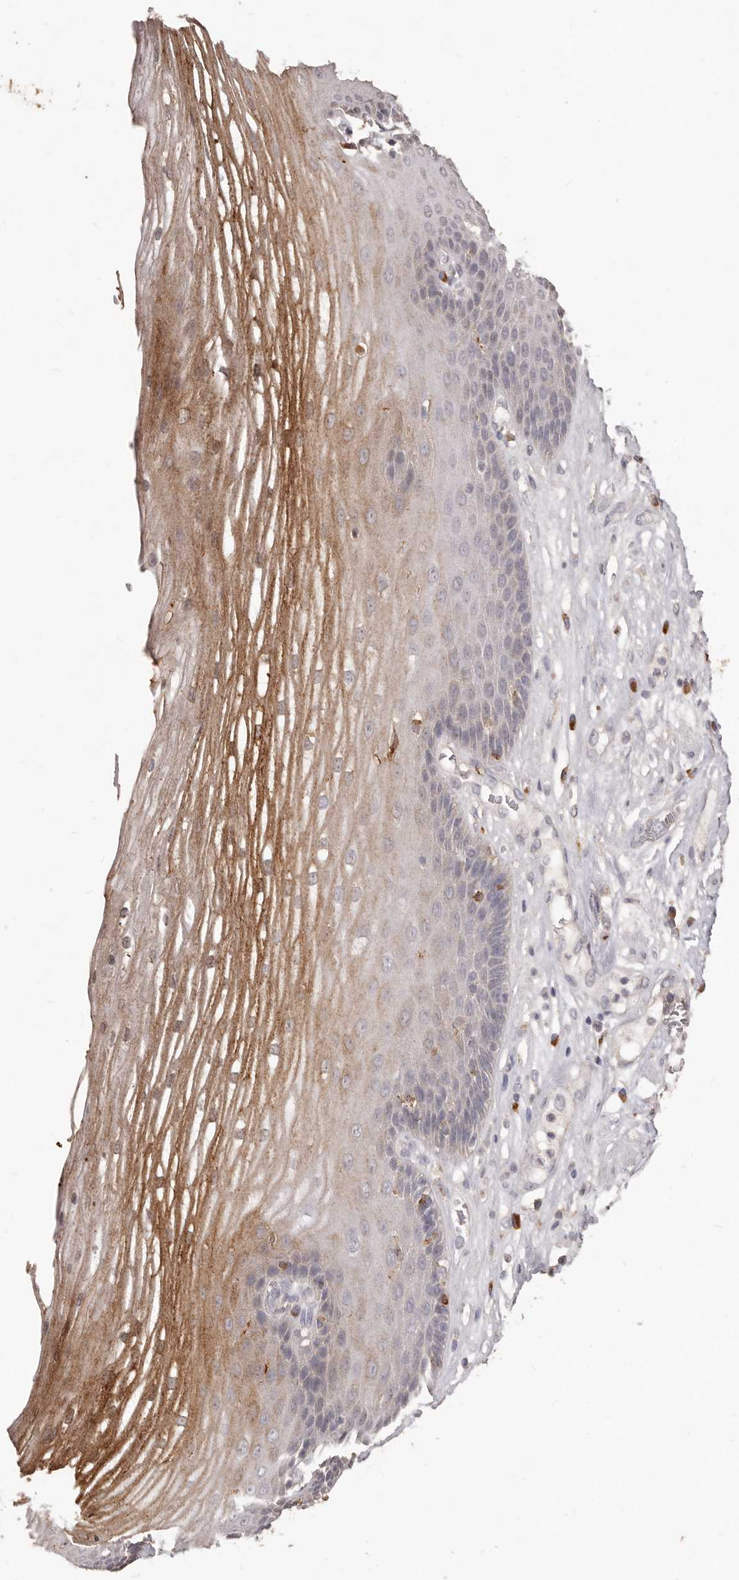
{"staining": {"intensity": "strong", "quantity": "<25%", "location": "cytoplasmic/membranous"}, "tissue": "esophagus", "cell_type": "Squamous epithelial cells", "image_type": "normal", "snomed": [{"axis": "morphology", "description": "Normal tissue, NOS"}, {"axis": "topography", "description": "Esophagus"}], "caption": "Esophagus stained with DAB (3,3'-diaminobenzidine) immunohistochemistry (IHC) shows medium levels of strong cytoplasmic/membranous expression in approximately <25% of squamous epithelial cells.", "gene": "PRSS27", "patient": {"sex": "male", "age": 62}}